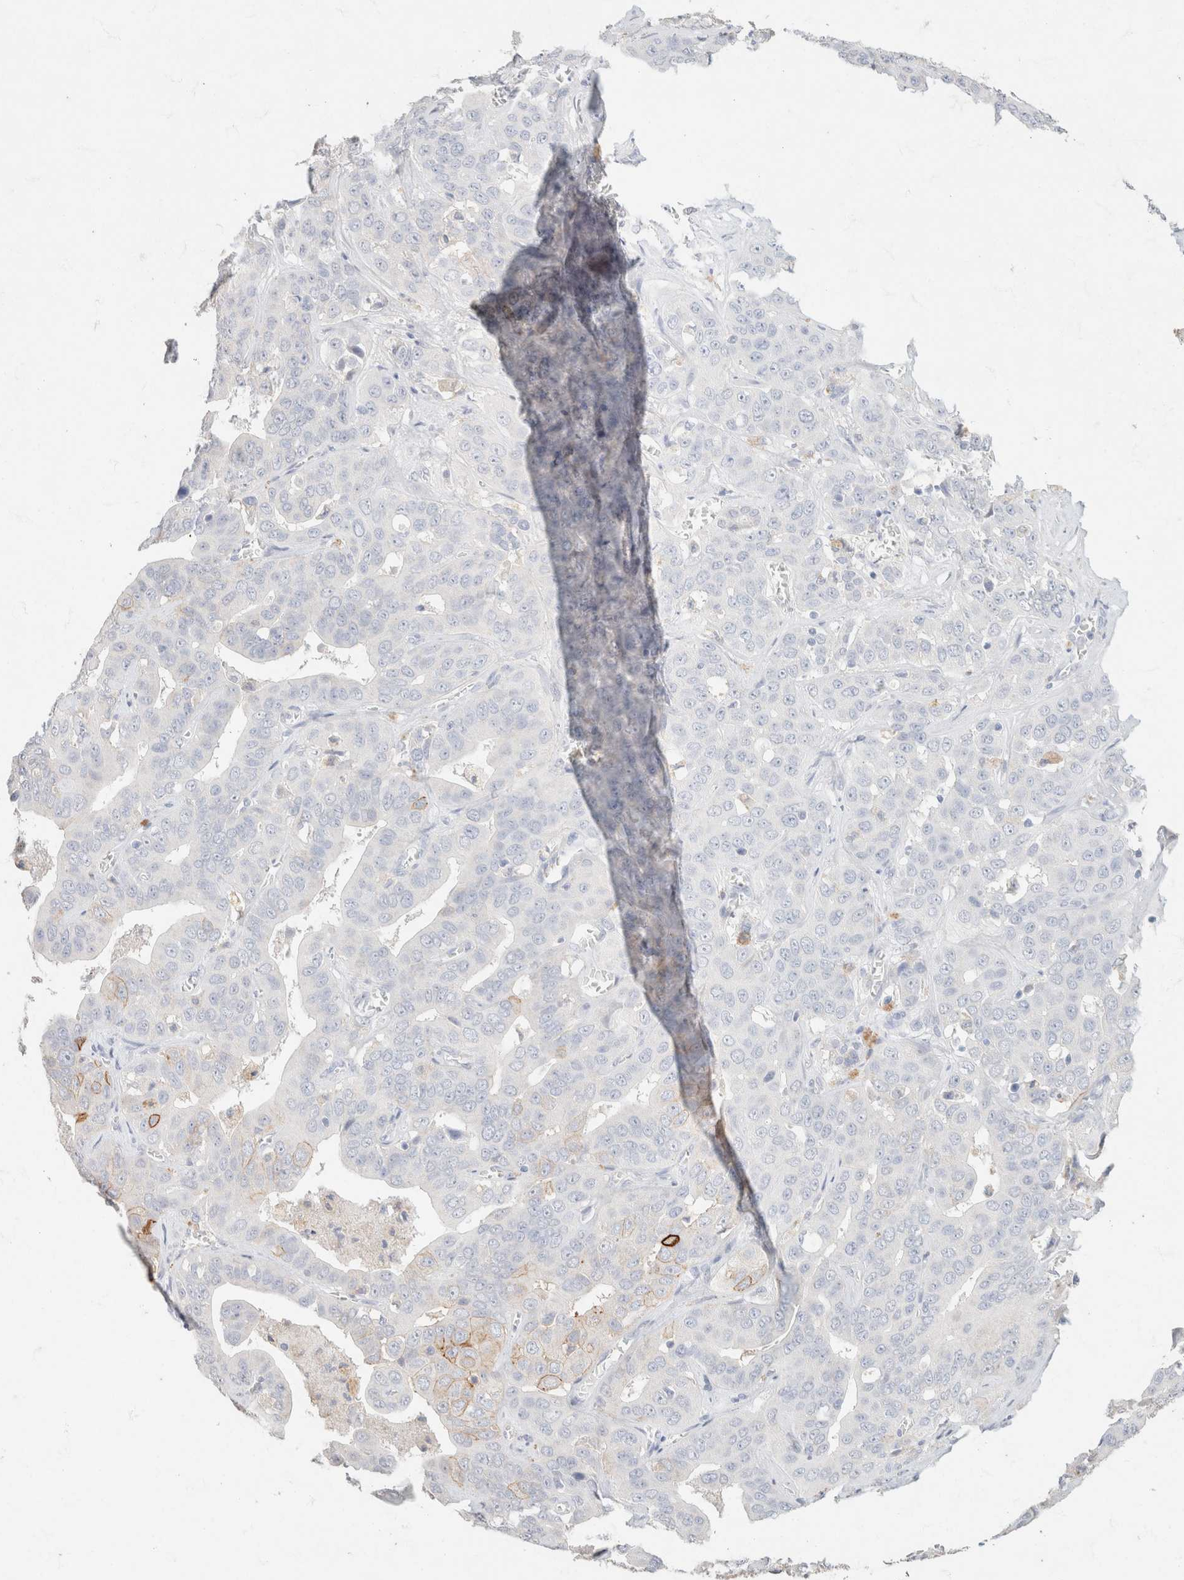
{"staining": {"intensity": "moderate", "quantity": "<25%", "location": "cytoplasmic/membranous"}, "tissue": "liver cancer", "cell_type": "Tumor cells", "image_type": "cancer", "snomed": [{"axis": "morphology", "description": "Cholangiocarcinoma"}, {"axis": "topography", "description": "Liver"}], "caption": "Human liver cholangiocarcinoma stained for a protein (brown) shows moderate cytoplasmic/membranous positive expression in about <25% of tumor cells.", "gene": "CA12", "patient": {"sex": "female", "age": 52}}